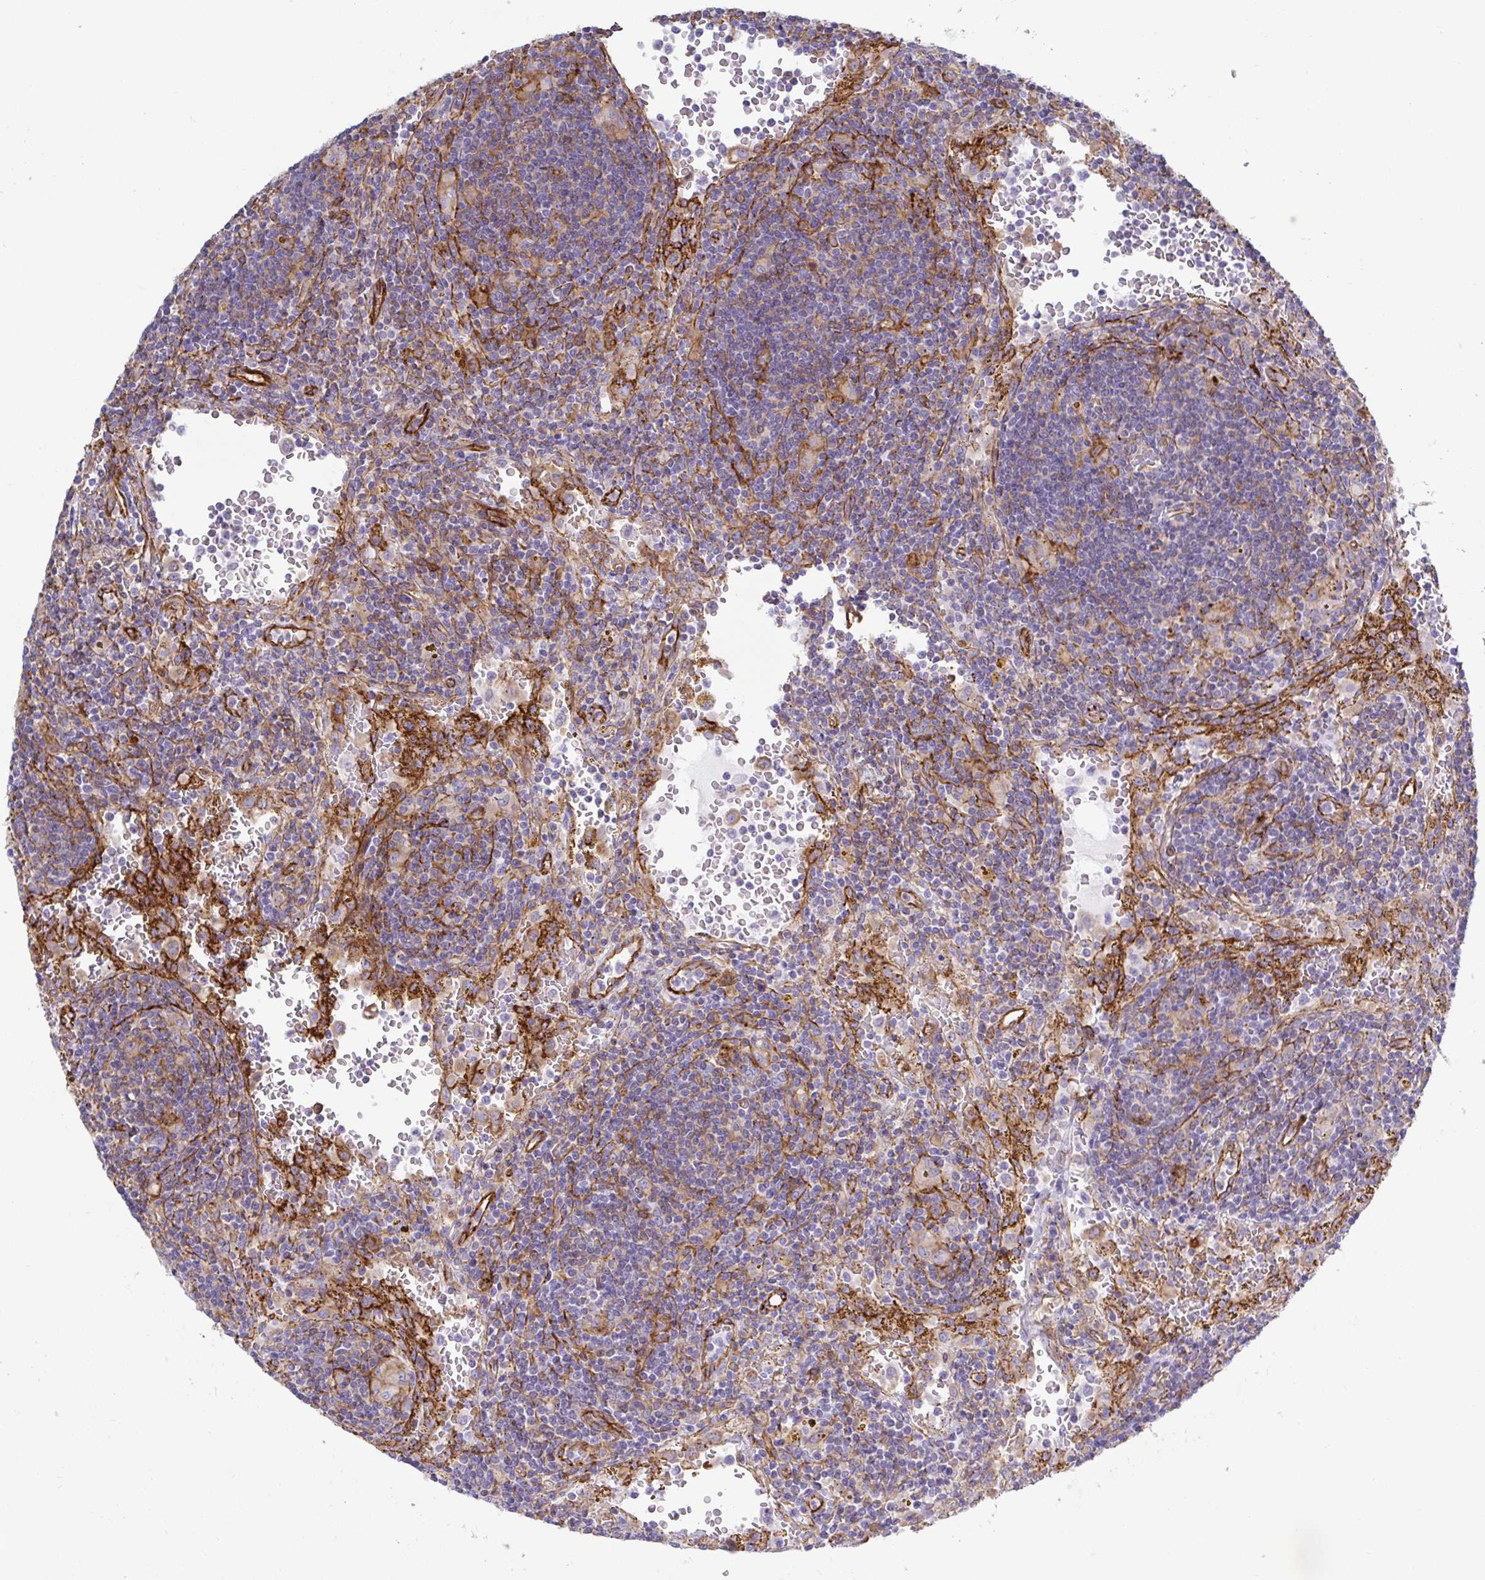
{"staining": {"intensity": "weak", "quantity": "<25%", "location": "cytoplasmic/membranous"}, "tissue": "lymphoma", "cell_type": "Tumor cells", "image_type": "cancer", "snomed": [{"axis": "morphology", "description": "Malignant lymphoma, non-Hodgkin's type, Low grade"}, {"axis": "topography", "description": "Spleen"}], "caption": "Tumor cells show no significant staining in lymphoma.", "gene": "LIMA1", "patient": {"sex": "female", "age": 70}}